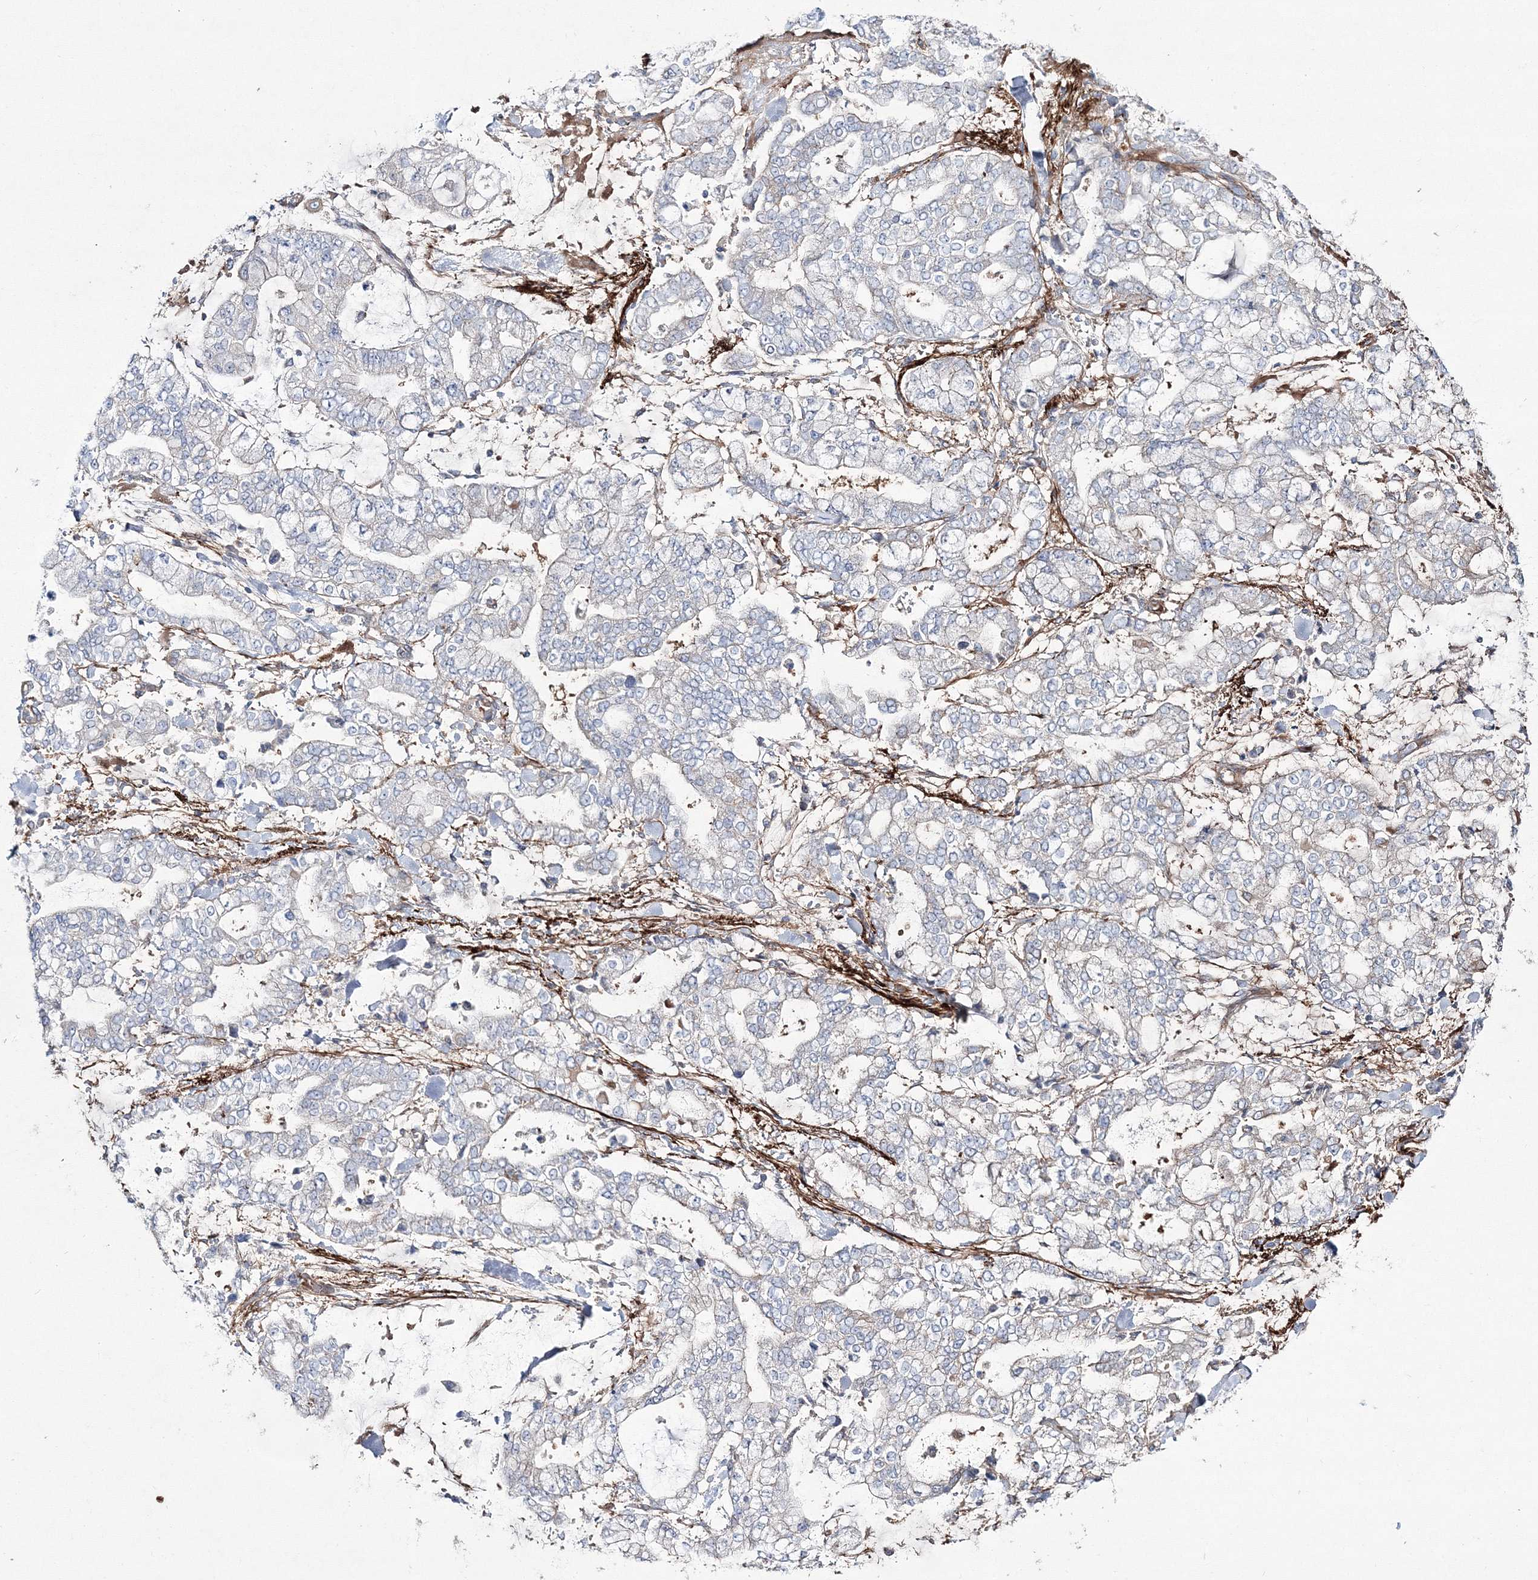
{"staining": {"intensity": "negative", "quantity": "none", "location": "none"}, "tissue": "stomach cancer", "cell_type": "Tumor cells", "image_type": "cancer", "snomed": [{"axis": "morphology", "description": "Normal tissue, NOS"}, {"axis": "morphology", "description": "Adenocarcinoma, NOS"}, {"axis": "topography", "description": "Stomach, upper"}, {"axis": "topography", "description": "Stomach"}], "caption": "Immunohistochemistry of human stomach cancer reveals no staining in tumor cells. The staining was performed using DAB (3,3'-diaminobenzidine) to visualize the protein expression in brown, while the nuclei were stained in blue with hematoxylin (Magnification: 20x).", "gene": "ZSWIM6", "patient": {"sex": "male", "age": 76}}